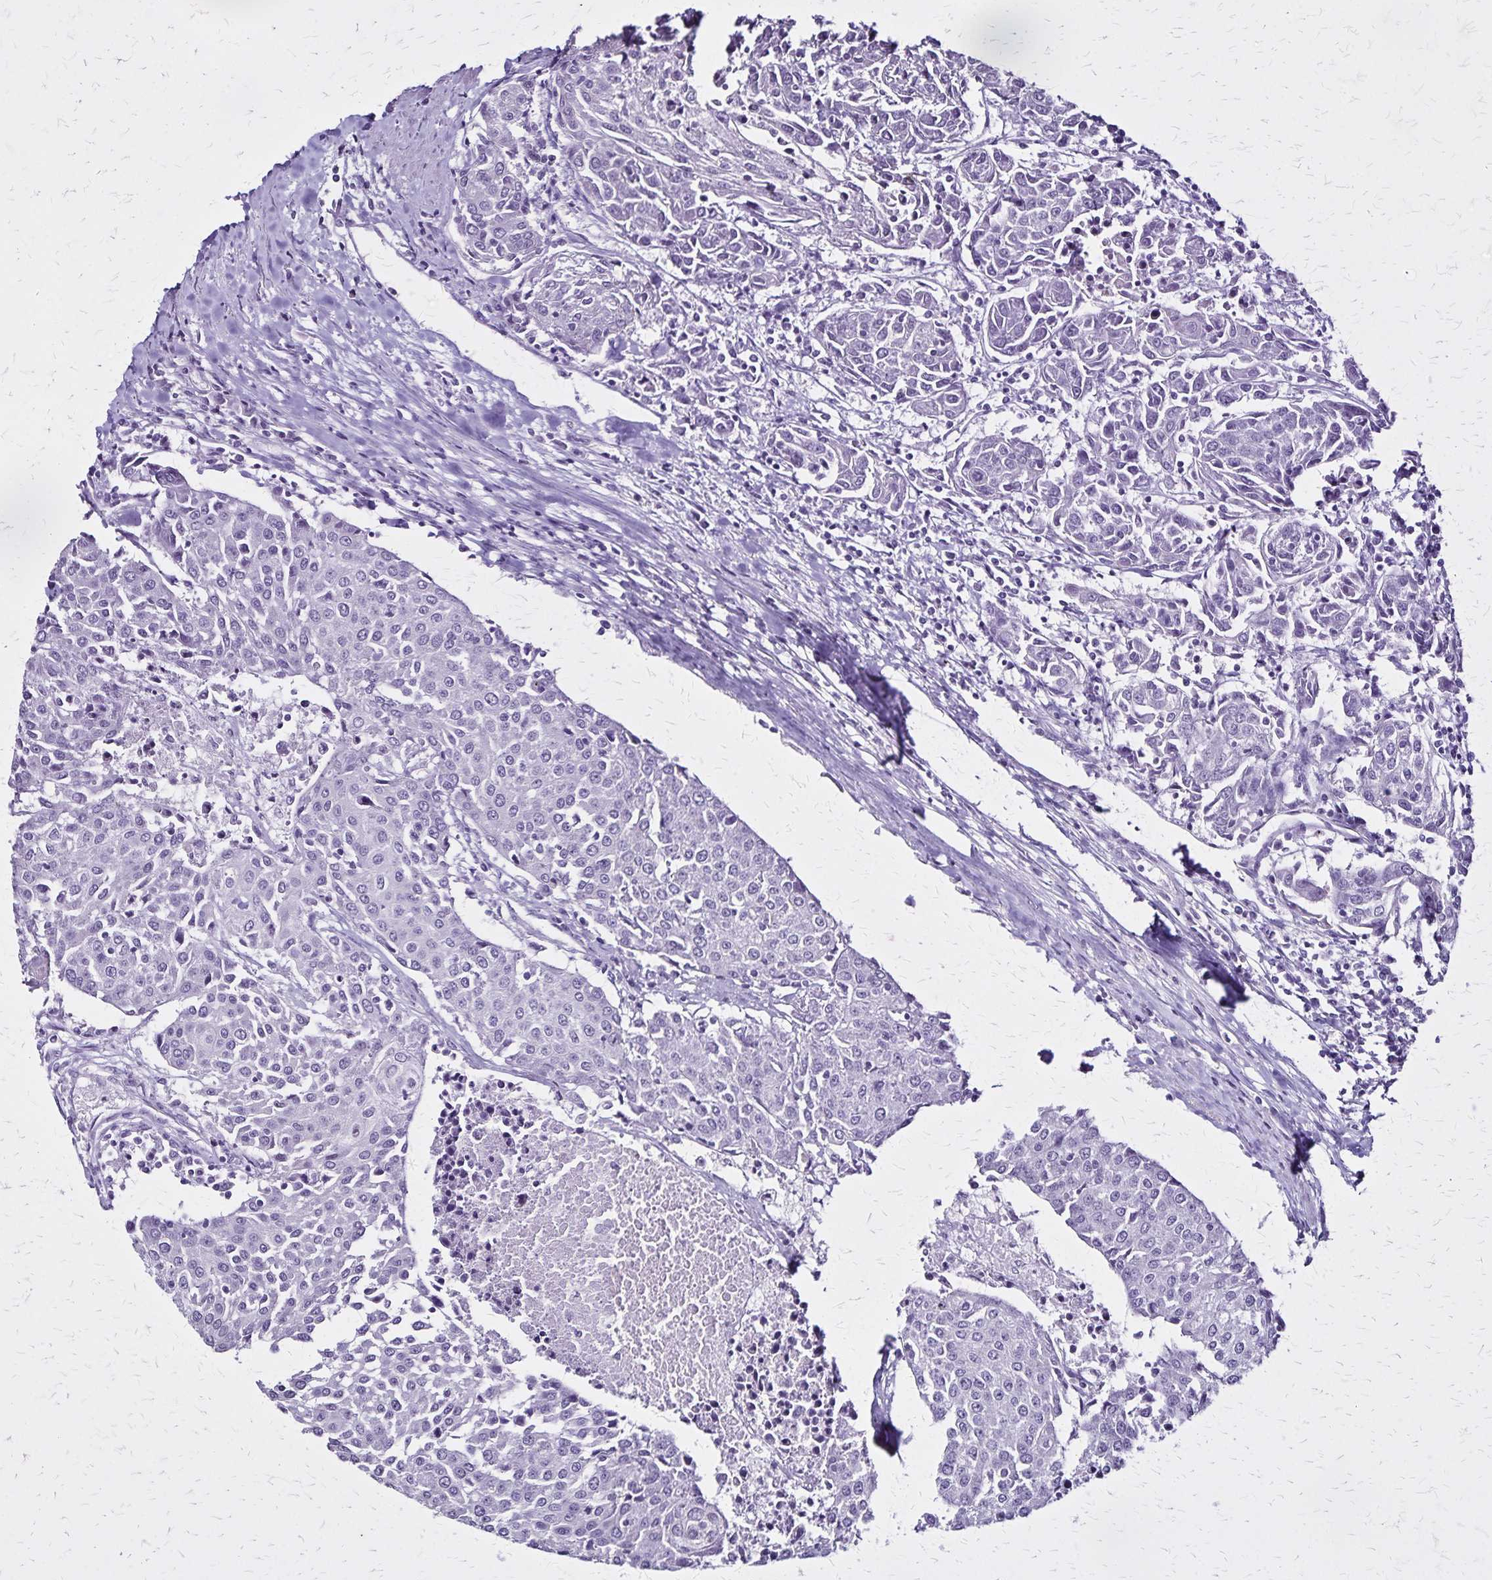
{"staining": {"intensity": "negative", "quantity": "none", "location": "none"}, "tissue": "urothelial cancer", "cell_type": "Tumor cells", "image_type": "cancer", "snomed": [{"axis": "morphology", "description": "Urothelial carcinoma, High grade"}, {"axis": "topography", "description": "Urinary bladder"}], "caption": "Human urothelial cancer stained for a protein using IHC displays no expression in tumor cells.", "gene": "KRT2", "patient": {"sex": "female", "age": 85}}